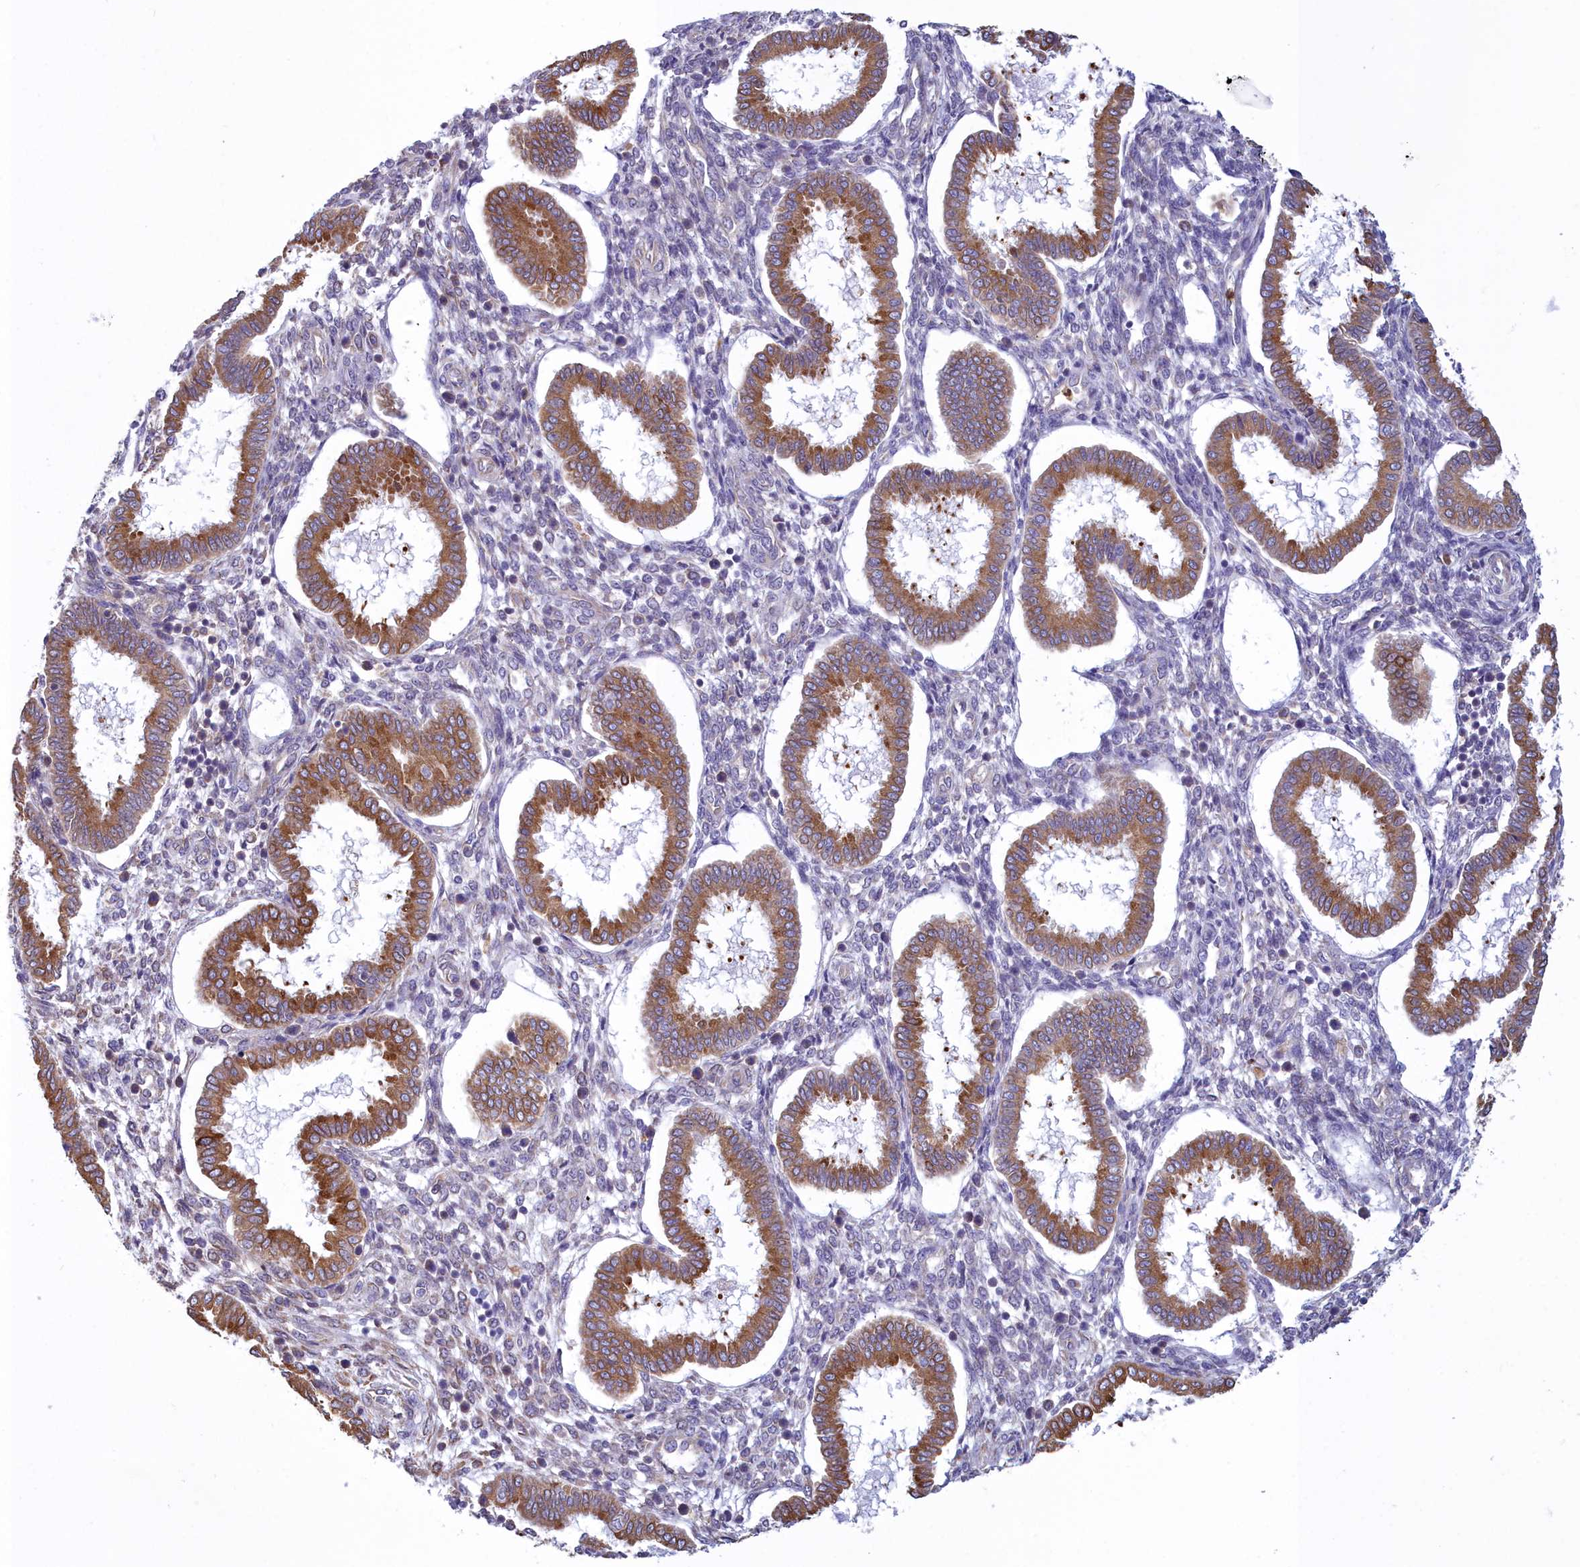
{"staining": {"intensity": "negative", "quantity": "none", "location": "none"}, "tissue": "endometrium", "cell_type": "Cells in endometrial stroma", "image_type": "normal", "snomed": [{"axis": "morphology", "description": "Normal tissue, NOS"}, {"axis": "topography", "description": "Endometrium"}], "caption": "DAB immunohistochemical staining of benign endometrium displays no significant staining in cells in endometrial stroma.", "gene": "HM13", "patient": {"sex": "female", "age": 24}}